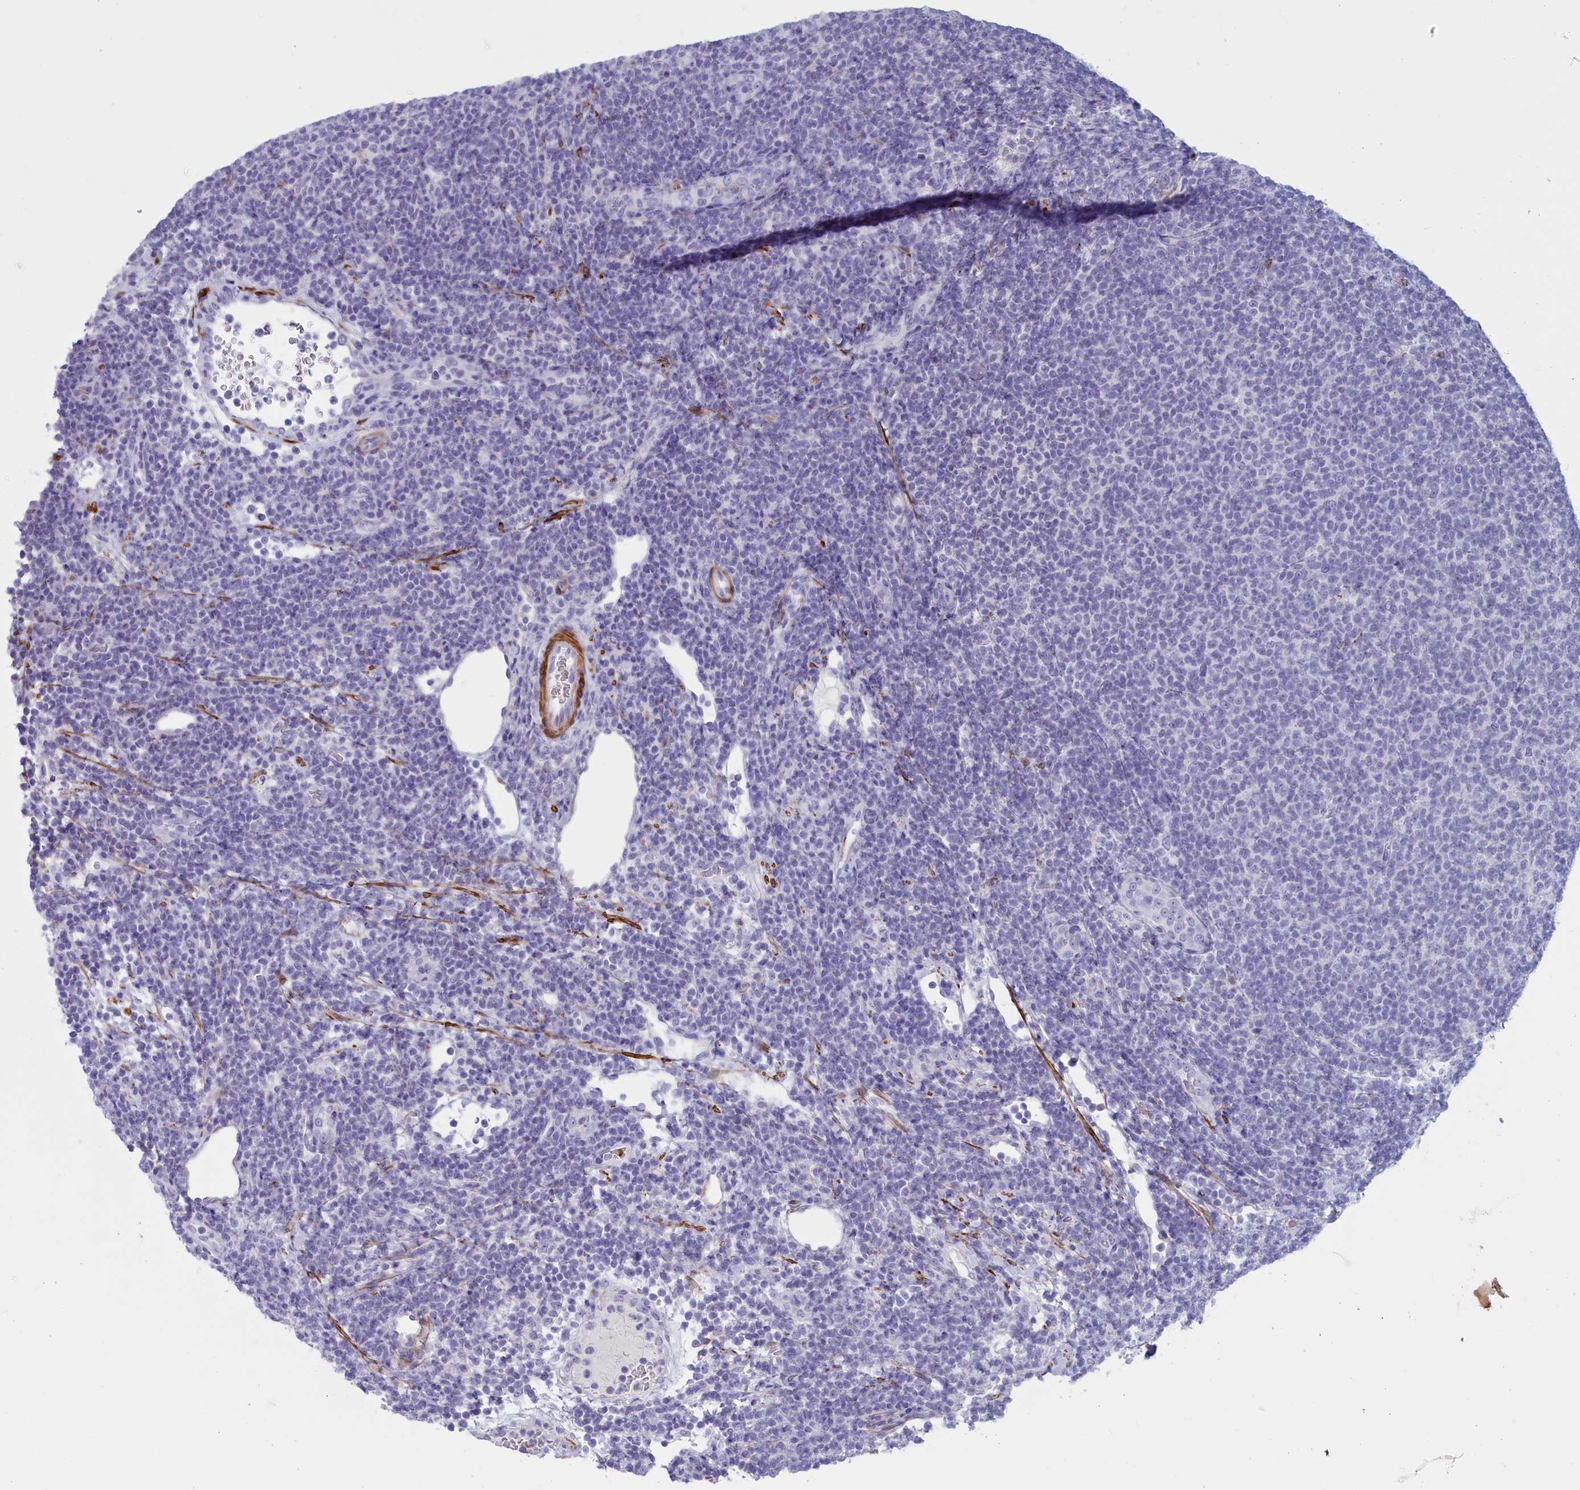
{"staining": {"intensity": "negative", "quantity": "none", "location": "none"}, "tissue": "lymphoma", "cell_type": "Tumor cells", "image_type": "cancer", "snomed": [{"axis": "morphology", "description": "Malignant lymphoma, non-Hodgkin's type, Low grade"}, {"axis": "topography", "description": "Lymph node"}], "caption": "IHC micrograph of malignant lymphoma, non-Hodgkin's type (low-grade) stained for a protein (brown), which displays no positivity in tumor cells.", "gene": "GAPDHS", "patient": {"sex": "male", "age": 66}}